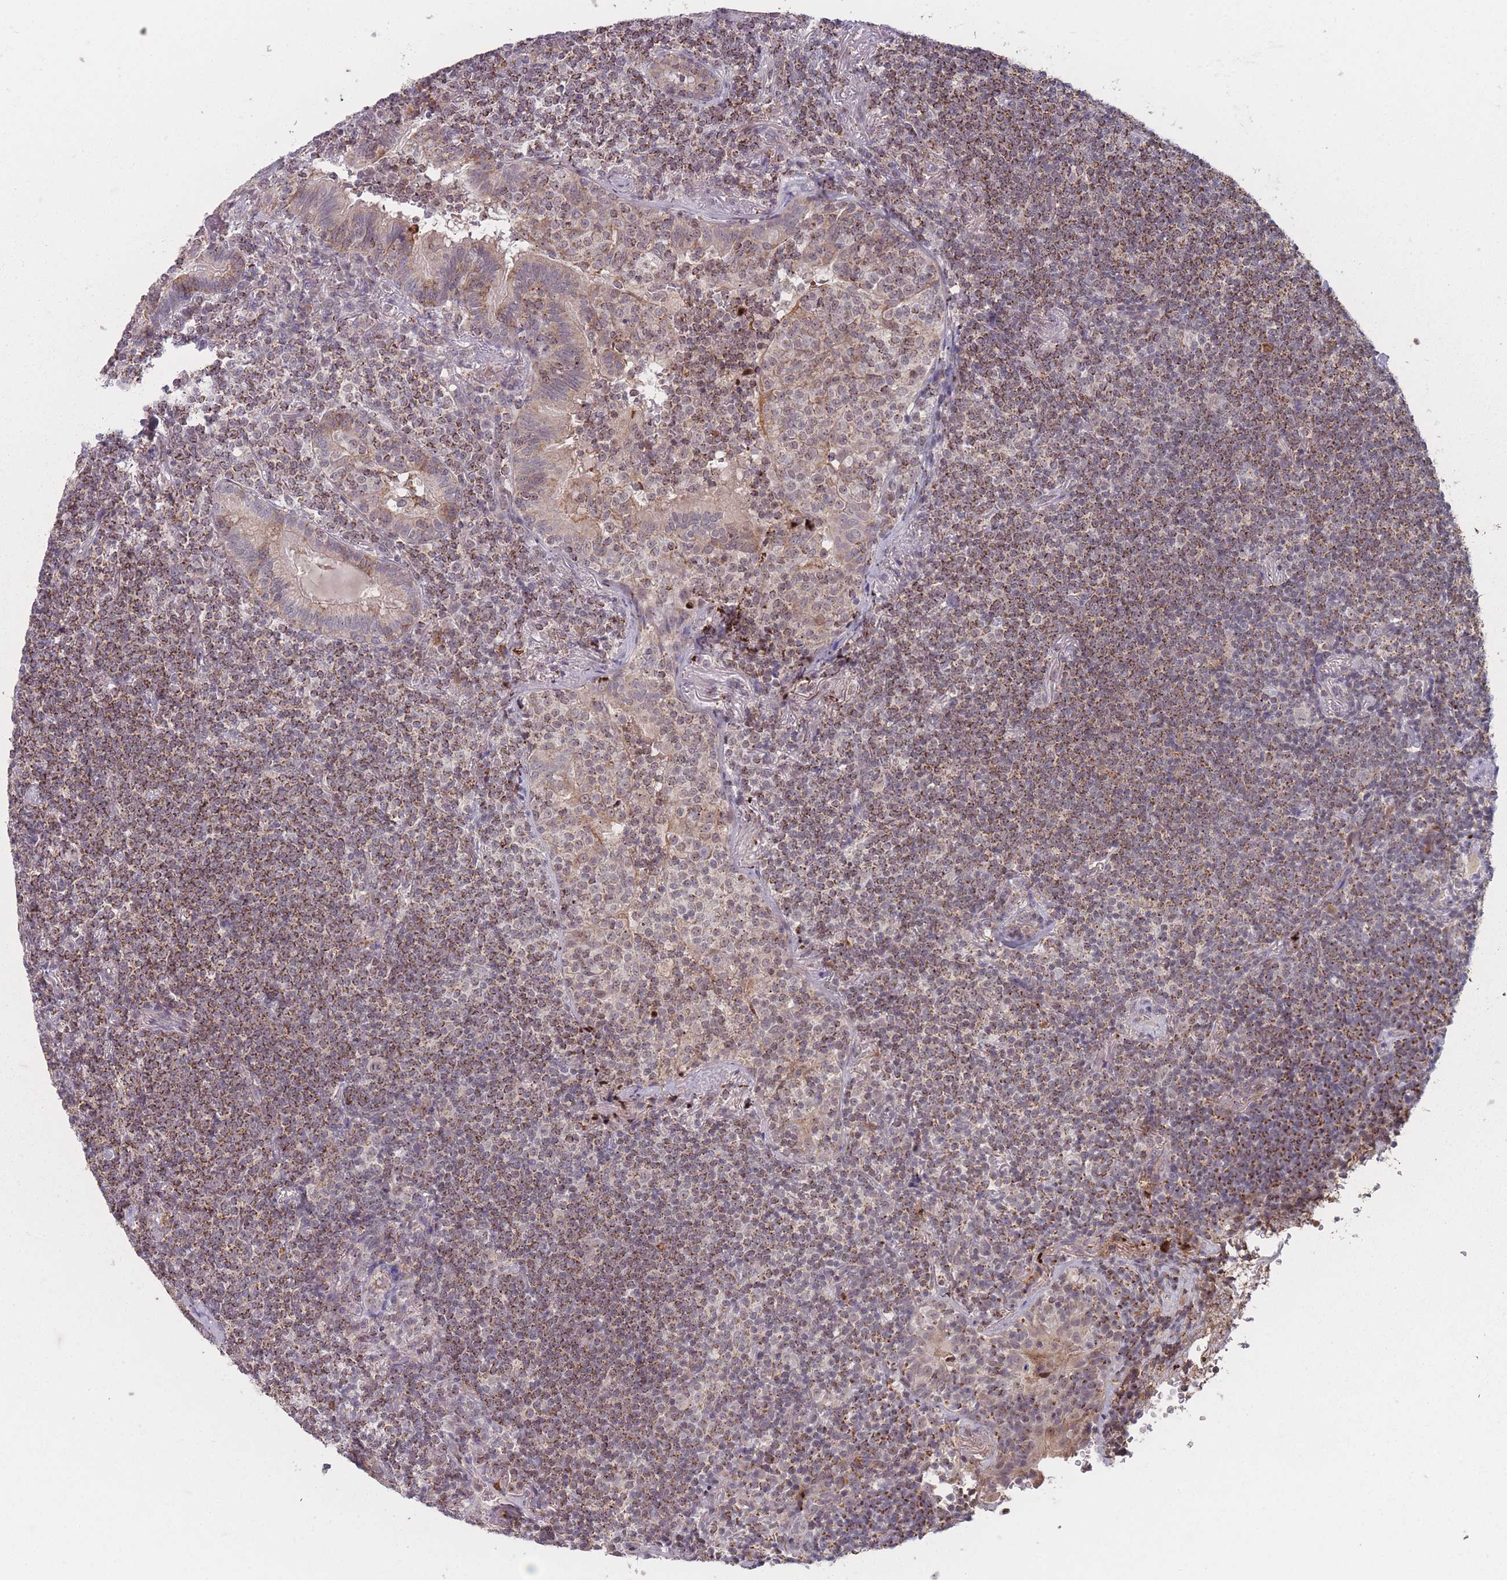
{"staining": {"intensity": "moderate", "quantity": ">75%", "location": "cytoplasmic/membranous"}, "tissue": "lymphoma", "cell_type": "Tumor cells", "image_type": "cancer", "snomed": [{"axis": "morphology", "description": "Malignant lymphoma, non-Hodgkin's type, Low grade"}, {"axis": "topography", "description": "Lung"}], "caption": "Immunohistochemistry staining of lymphoma, which shows medium levels of moderate cytoplasmic/membranous staining in about >75% of tumor cells indicating moderate cytoplasmic/membranous protein positivity. The staining was performed using DAB (3,3'-diaminobenzidine) (brown) for protein detection and nuclei were counterstained in hematoxylin (blue).", "gene": "TMEM232", "patient": {"sex": "female", "age": 71}}